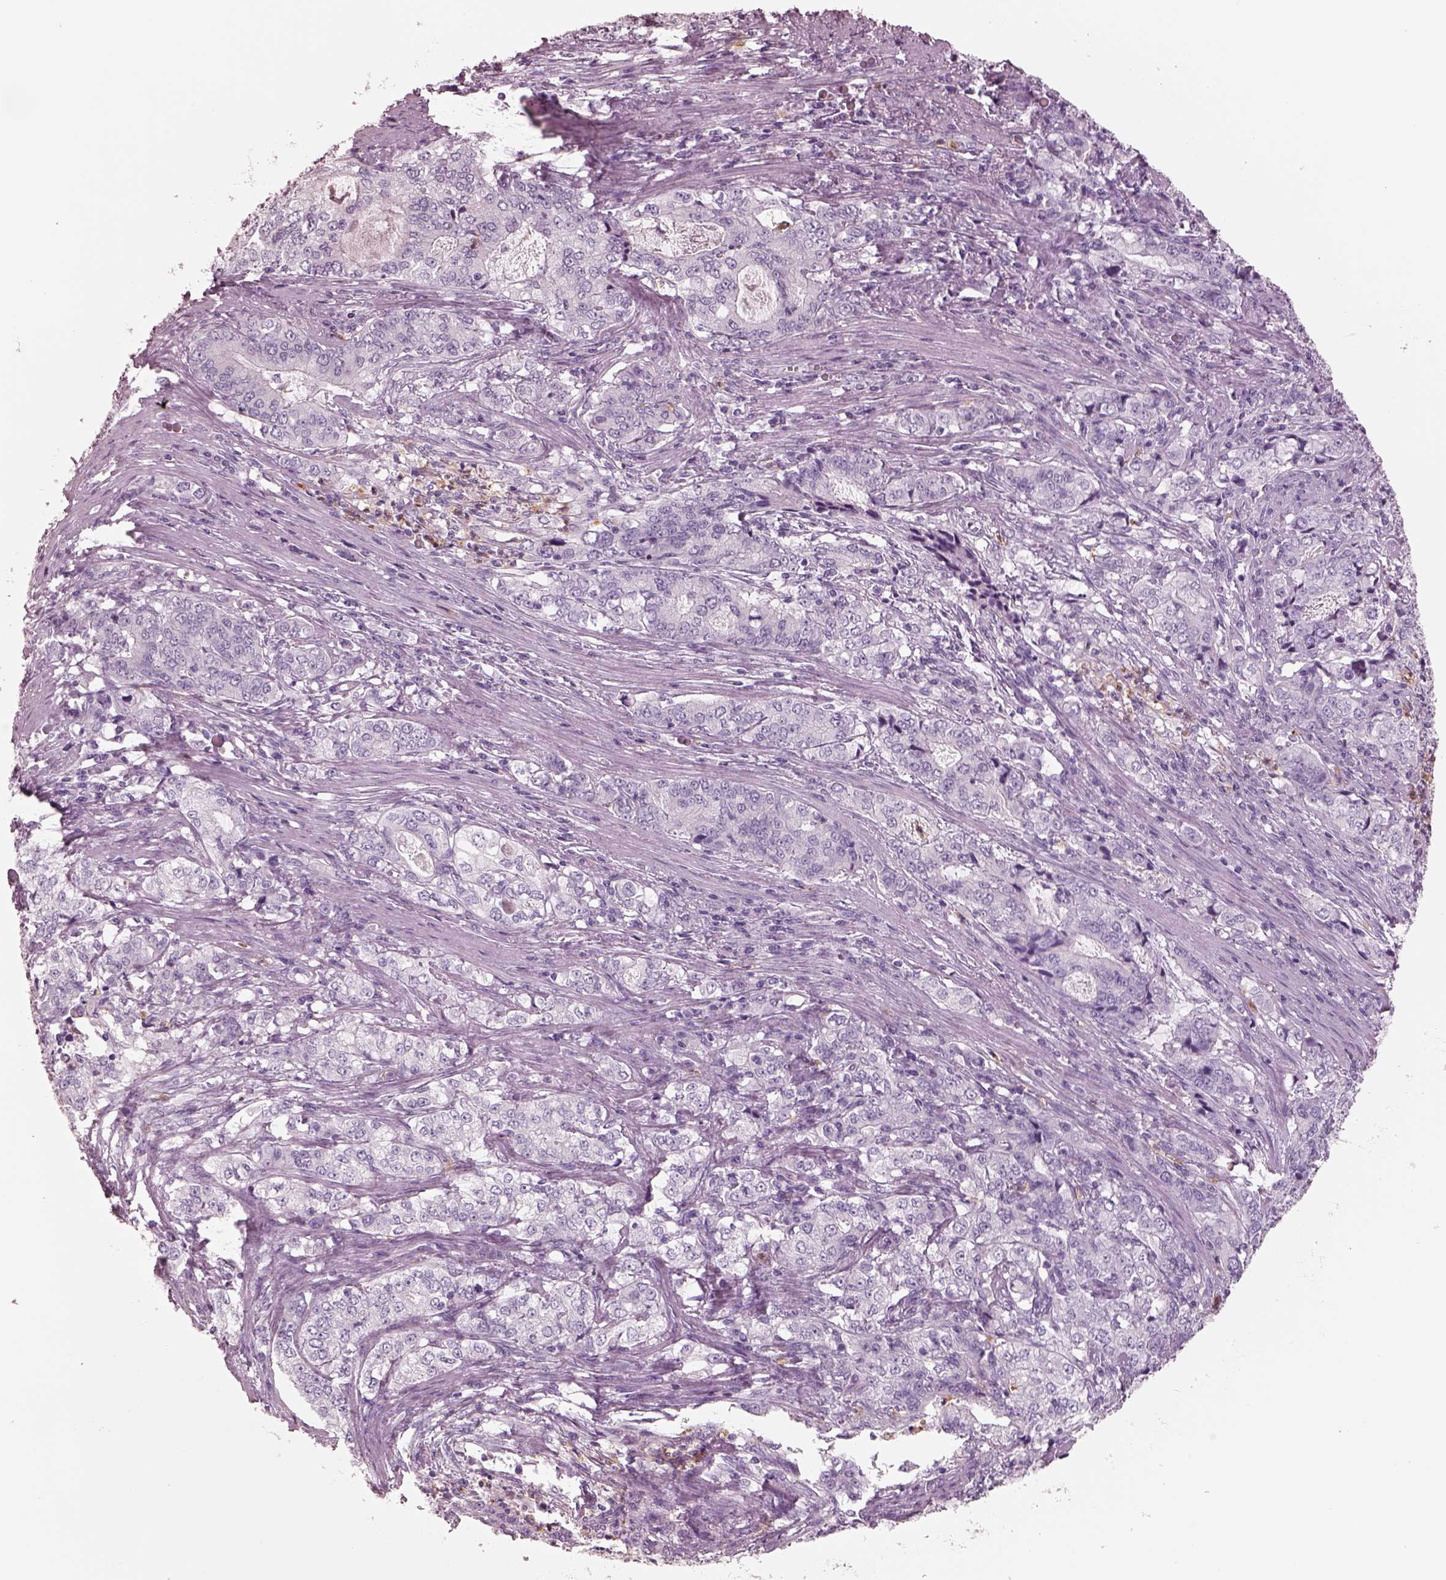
{"staining": {"intensity": "negative", "quantity": "none", "location": "none"}, "tissue": "stomach cancer", "cell_type": "Tumor cells", "image_type": "cancer", "snomed": [{"axis": "morphology", "description": "Adenocarcinoma, NOS"}, {"axis": "topography", "description": "Stomach, lower"}], "caption": "Micrograph shows no protein positivity in tumor cells of stomach cancer (adenocarcinoma) tissue. The staining was performed using DAB (3,3'-diaminobenzidine) to visualize the protein expression in brown, while the nuclei were stained in blue with hematoxylin (Magnification: 20x).", "gene": "ELANE", "patient": {"sex": "female", "age": 72}}